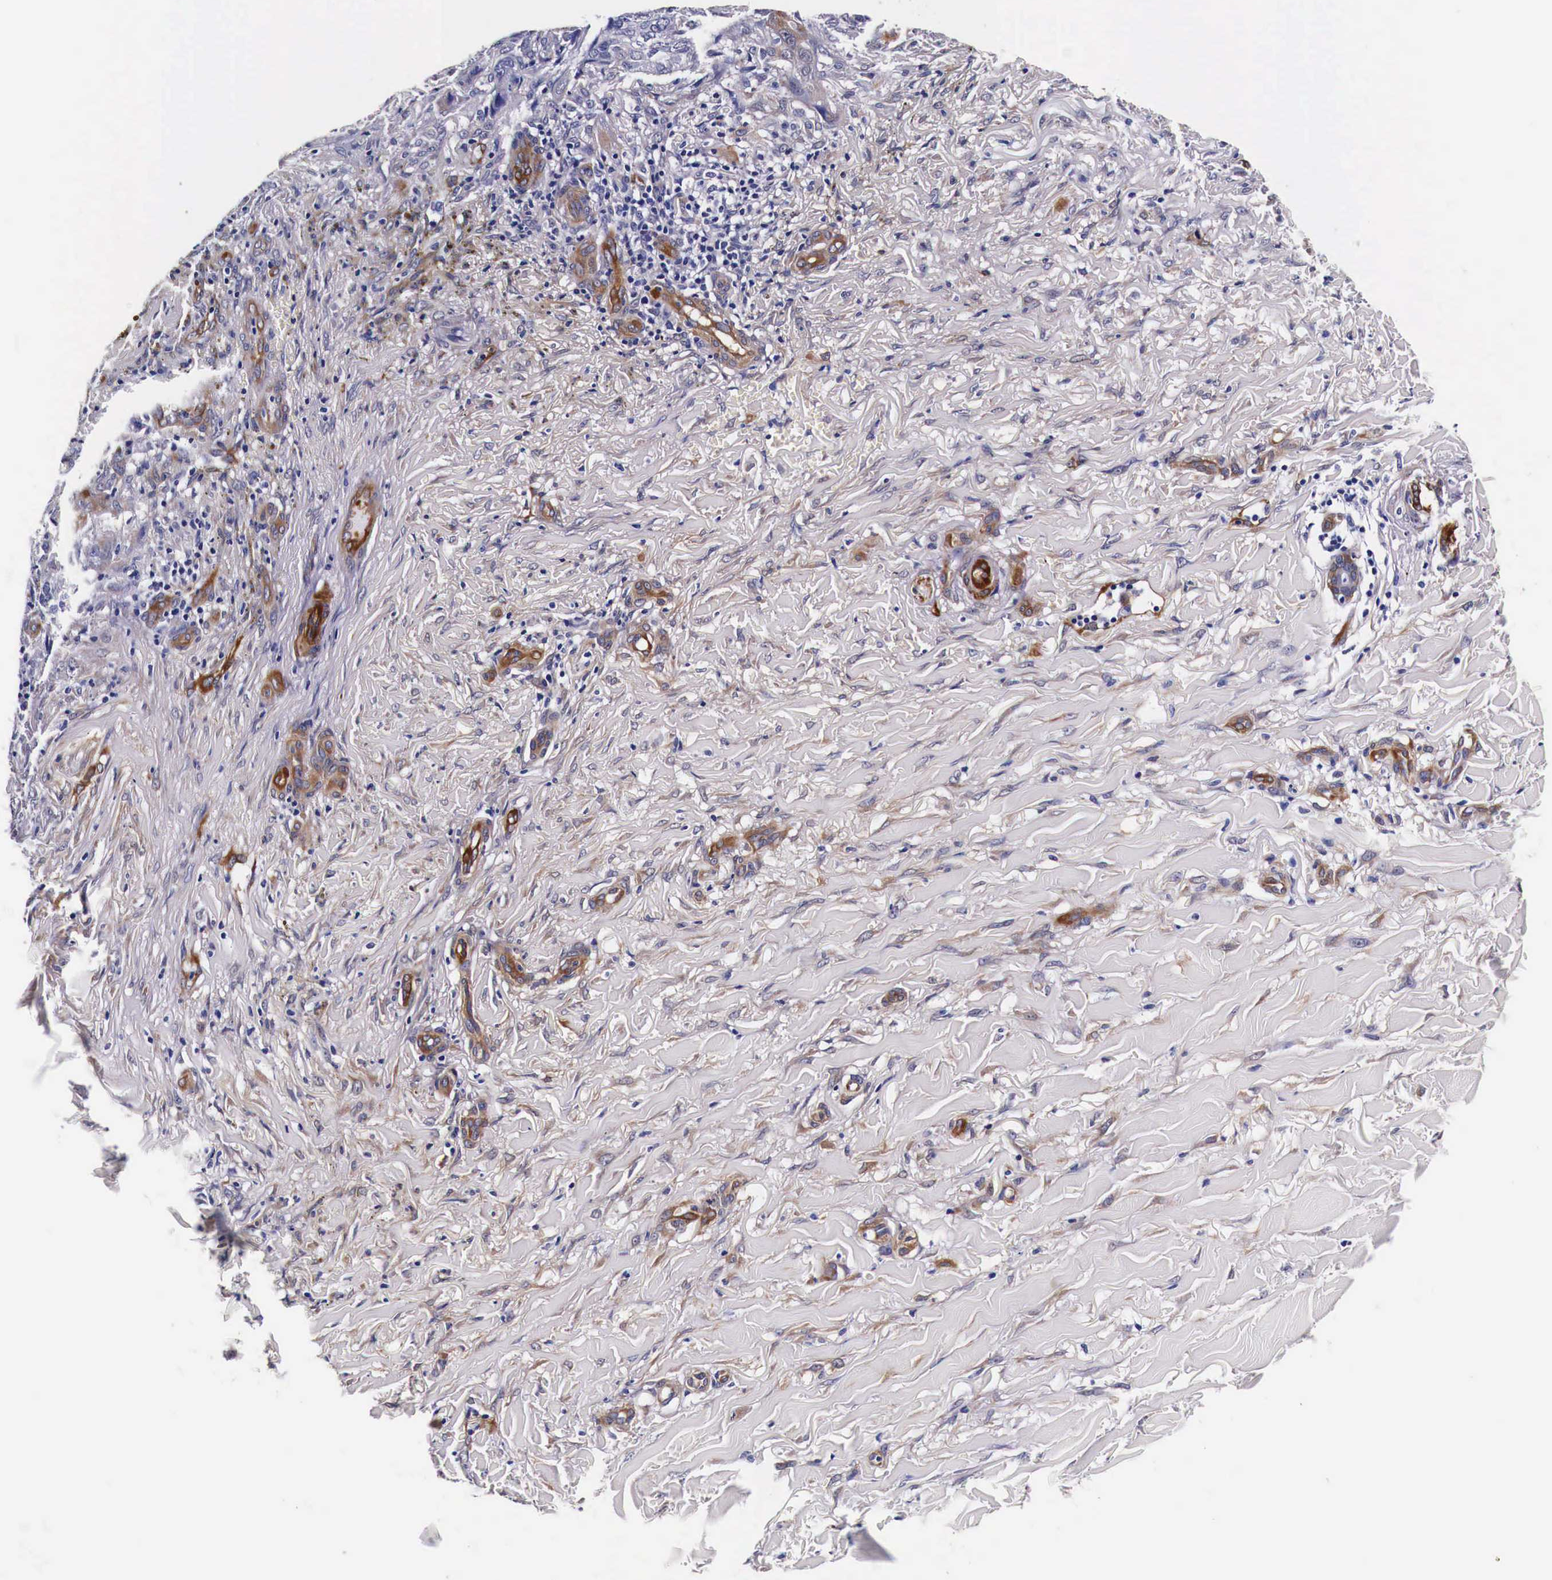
{"staining": {"intensity": "moderate", "quantity": "25%-75%", "location": "cytoplasmic/membranous"}, "tissue": "skin cancer", "cell_type": "Tumor cells", "image_type": "cancer", "snomed": [{"axis": "morphology", "description": "Normal tissue, NOS"}, {"axis": "morphology", "description": "Basal cell carcinoma"}, {"axis": "topography", "description": "Skin"}], "caption": "Human skin basal cell carcinoma stained with a brown dye displays moderate cytoplasmic/membranous positive positivity in about 25%-75% of tumor cells.", "gene": "HSPB1", "patient": {"sex": "male", "age": 81}}